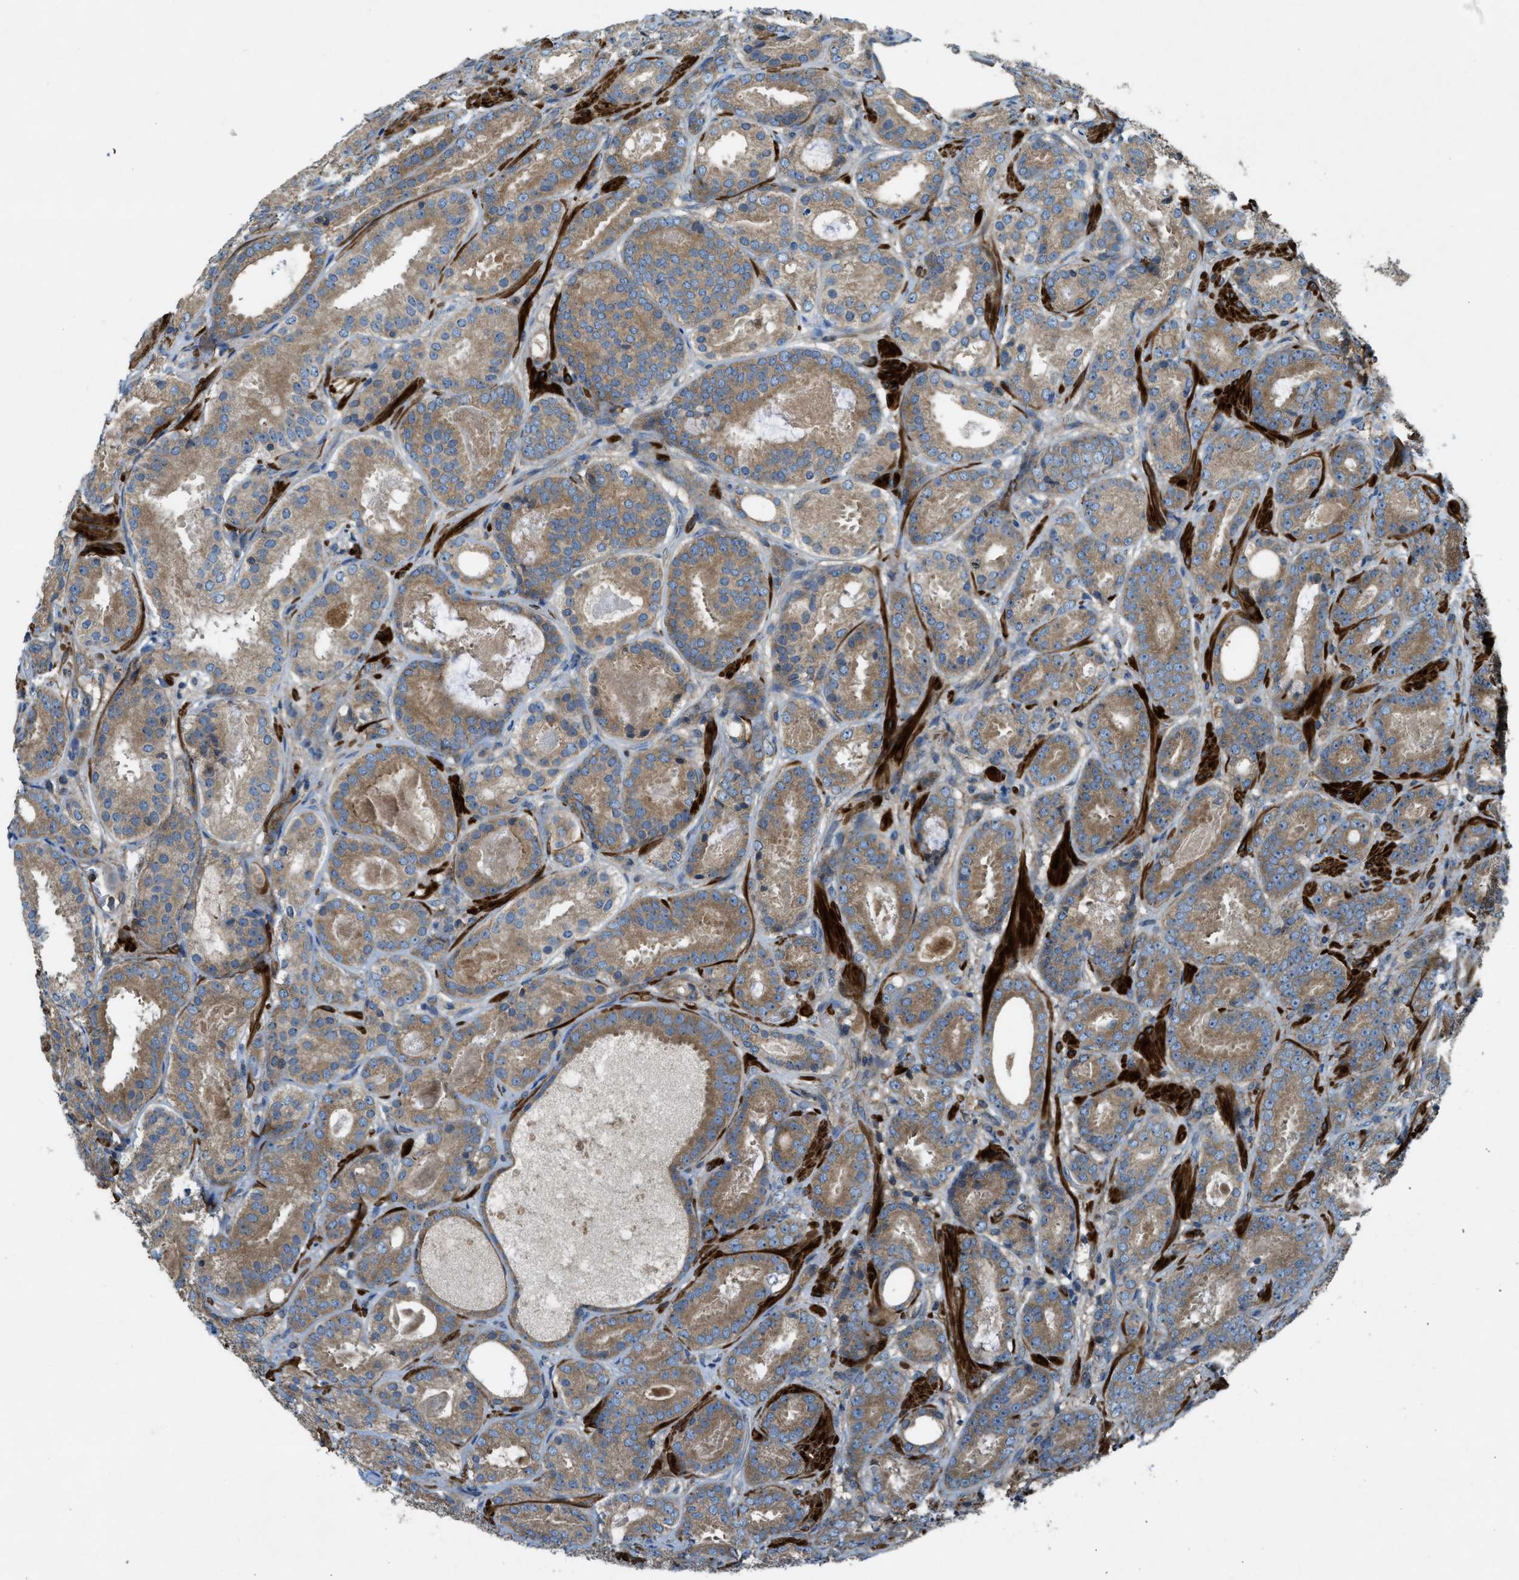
{"staining": {"intensity": "moderate", "quantity": ">75%", "location": "cytoplasmic/membranous"}, "tissue": "prostate cancer", "cell_type": "Tumor cells", "image_type": "cancer", "snomed": [{"axis": "morphology", "description": "Adenocarcinoma, Low grade"}, {"axis": "topography", "description": "Prostate"}], "caption": "Brown immunohistochemical staining in human low-grade adenocarcinoma (prostate) shows moderate cytoplasmic/membranous expression in approximately >75% of tumor cells. (IHC, brightfield microscopy, high magnification).", "gene": "VEZT", "patient": {"sex": "male", "age": 69}}